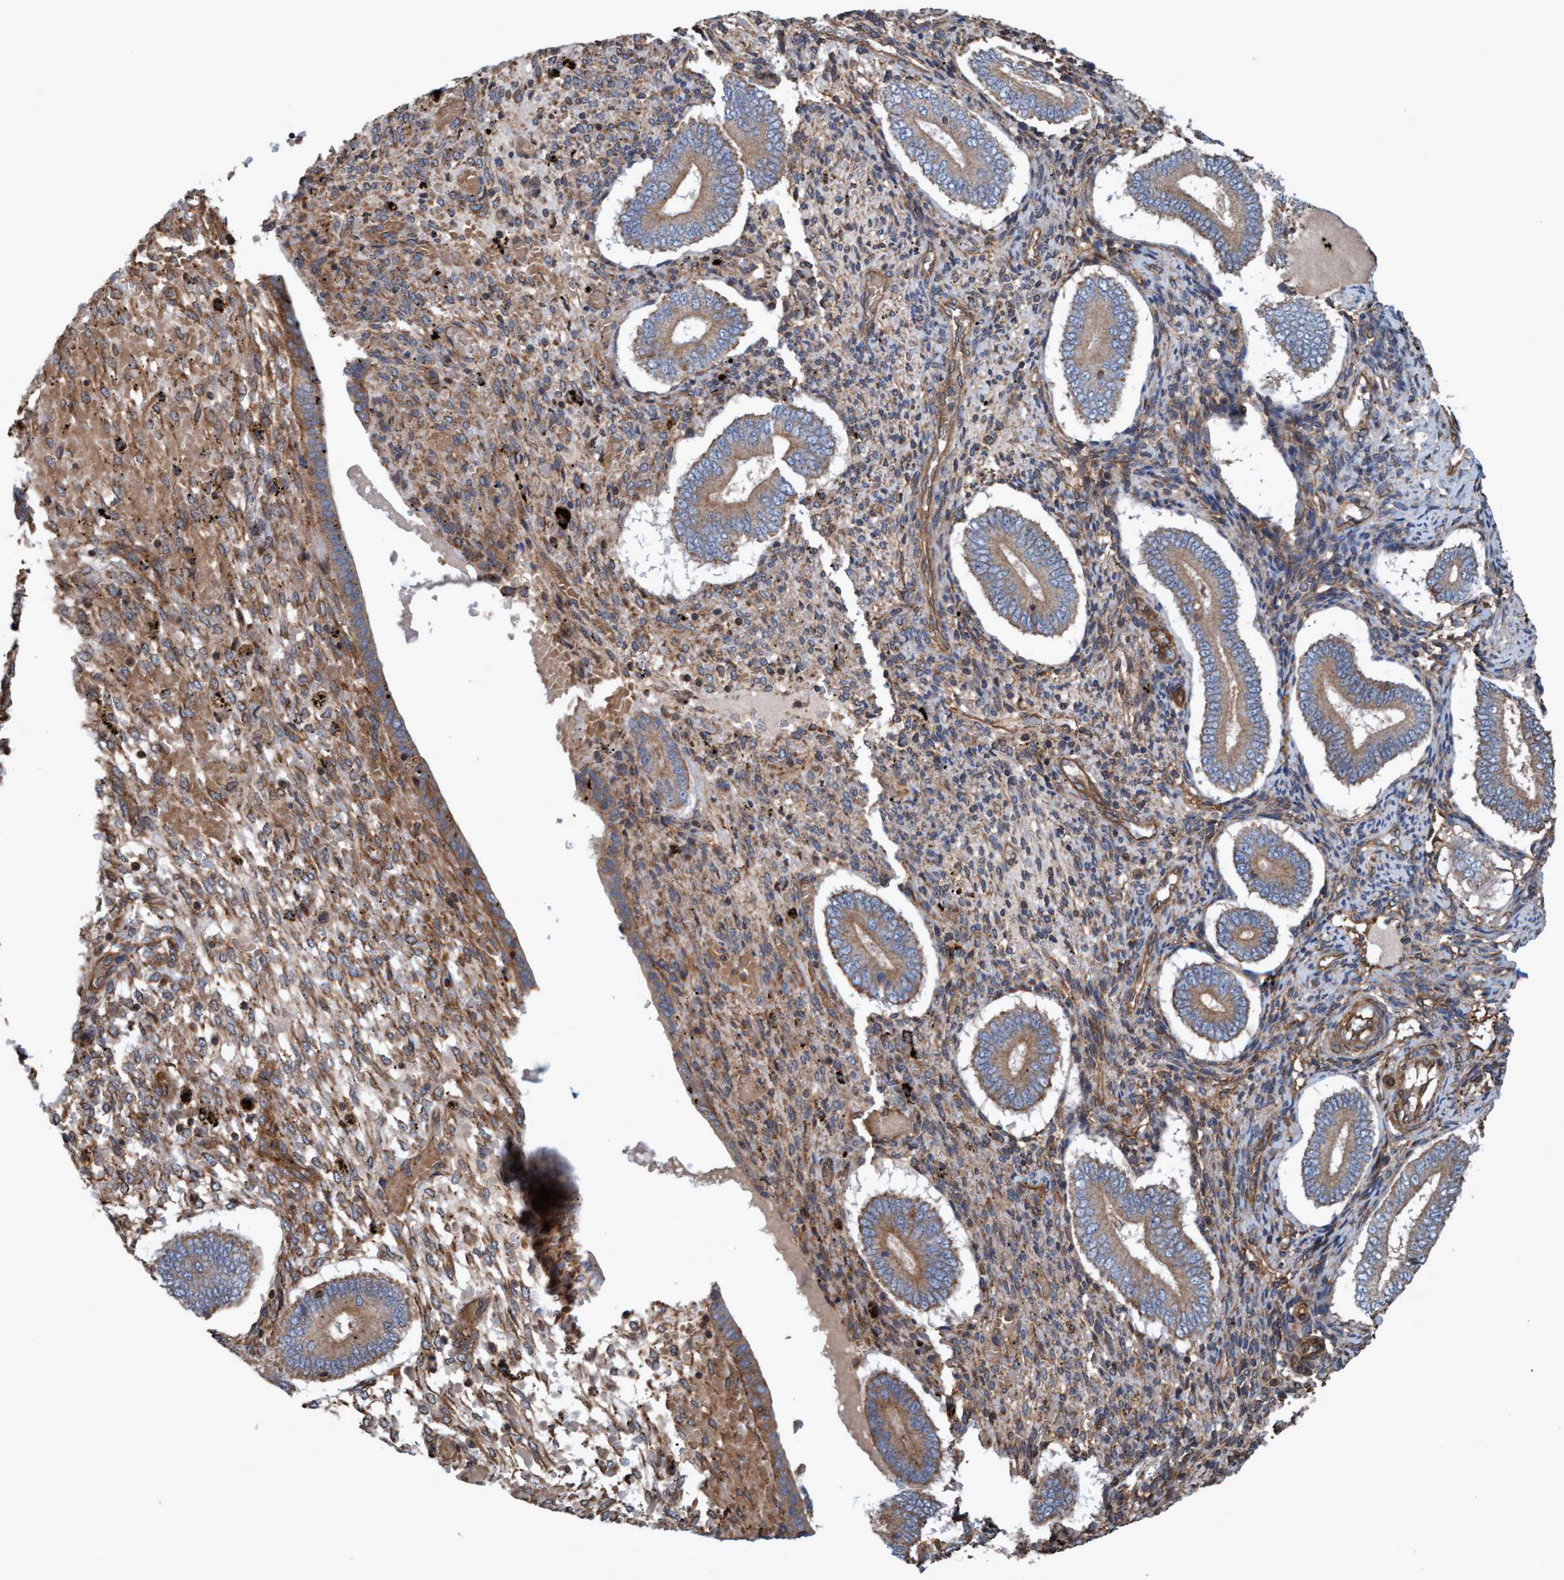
{"staining": {"intensity": "moderate", "quantity": ">75%", "location": "cytoplasmic/membranous"}, "tissue": "endometrium", "cell_type": "Cells in endometrial stroma", "image_type": "normal", "snomed": [{"axis": "morphology", "description": "Normal tissue, NOS"}, {"axis": "topography", "description": "Endometrium"}], "caption": "Immunohistochemistry (DAB (3,3'-diaminobenzidine)) staining of unremarkable endometrium shows moderate cytoplasmic/membranous protein positivity in approximately >75% of cells in endometrial stroma. The staining is performed using DAB brown chromogen to label protein expression. The nuclei are counter-stained blue using hematoxylin.", "gene": "ERAL1", "patient": {"sex": "female", "age": 42}}